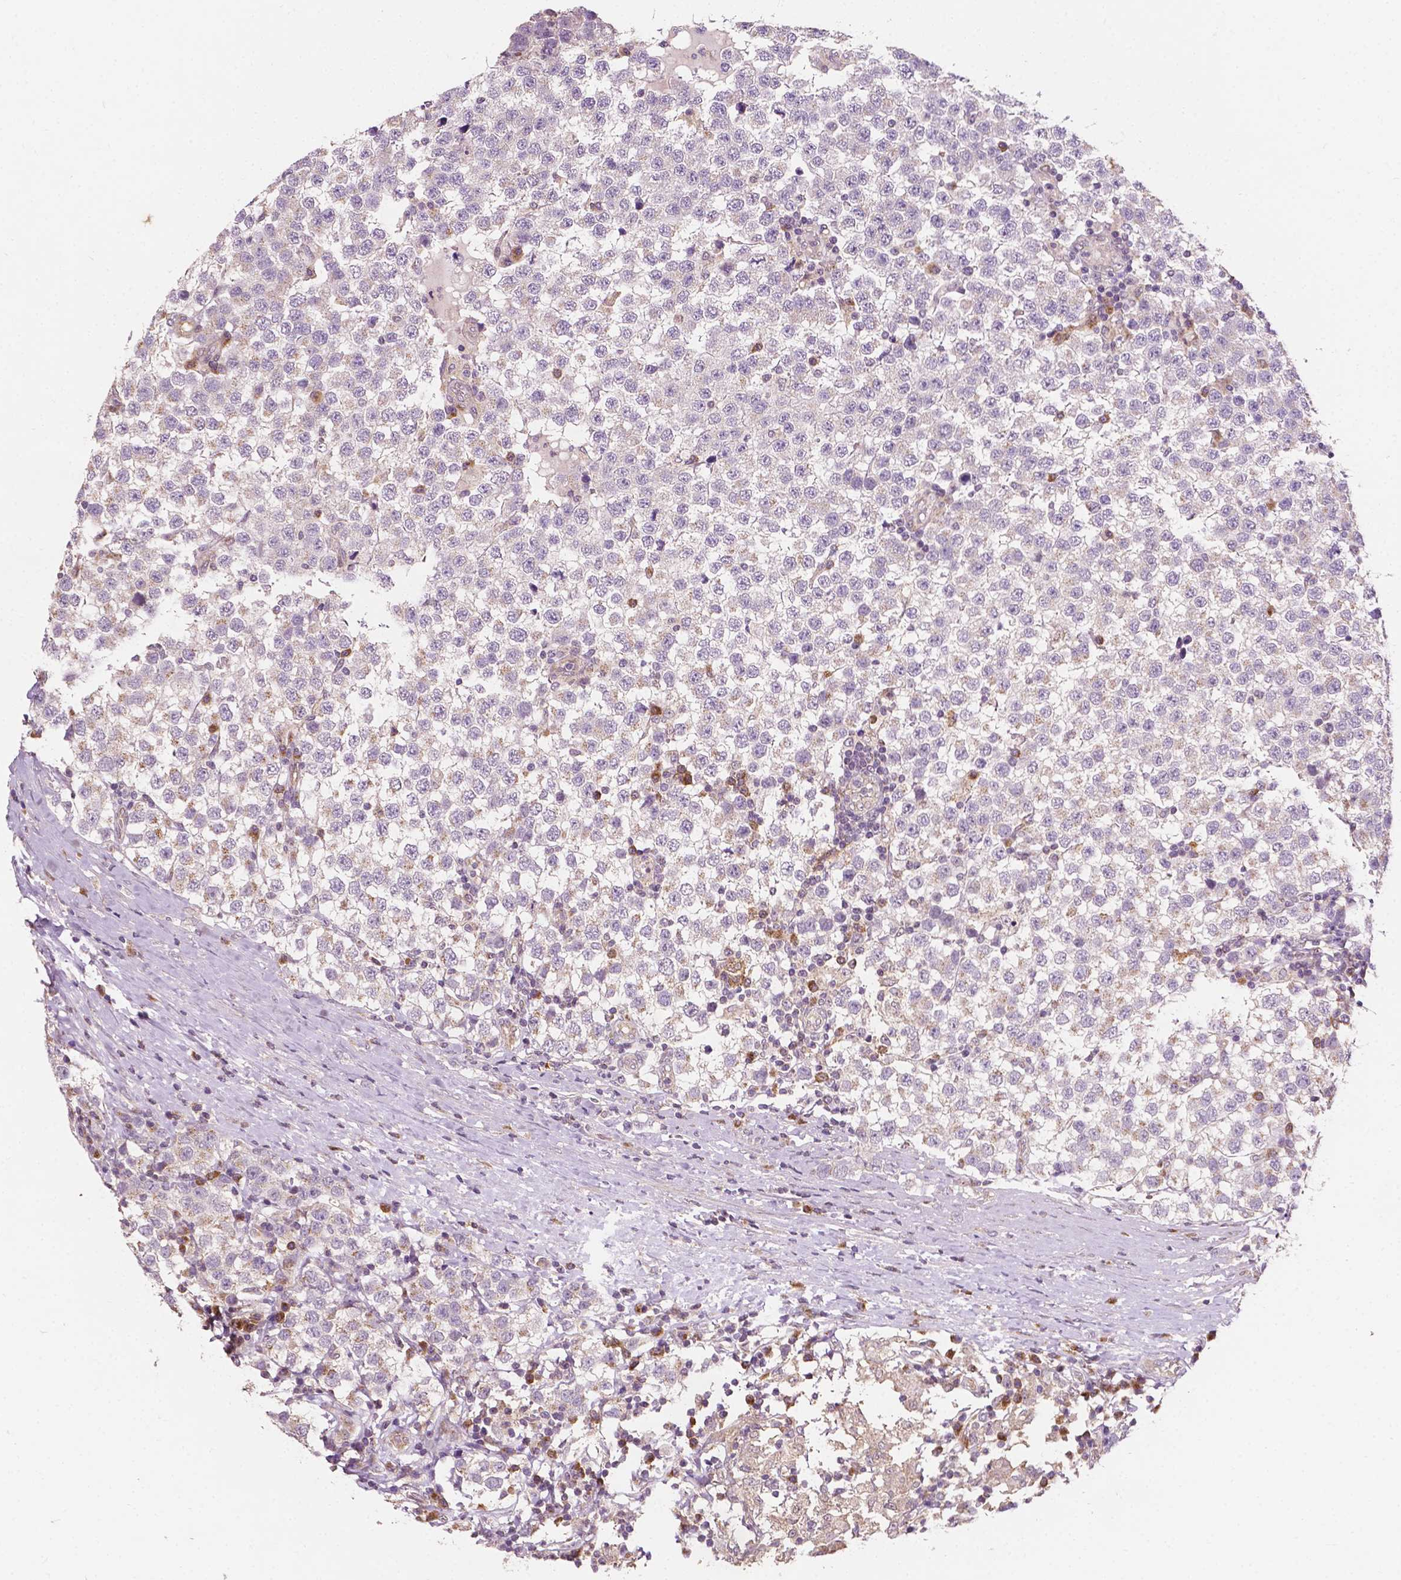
{"staining": {"intensity": "negative", "quantity": "none", "location": "none"}, "tissue": "testis cancer", "cell_type": "Tumor cells", "image_type": "cancer", "snomed": [{"axis": "morphology", "description": "Seminoma, NOS"}, {"axis": "topography", "description": "Testis"}], "caption": "This is an immunohistochemistry micrograph of human testis seminoma. There is no positivity in tumor cells.", "gene": "EBAG9", "patient": {"sex": "male", "age": 34}}